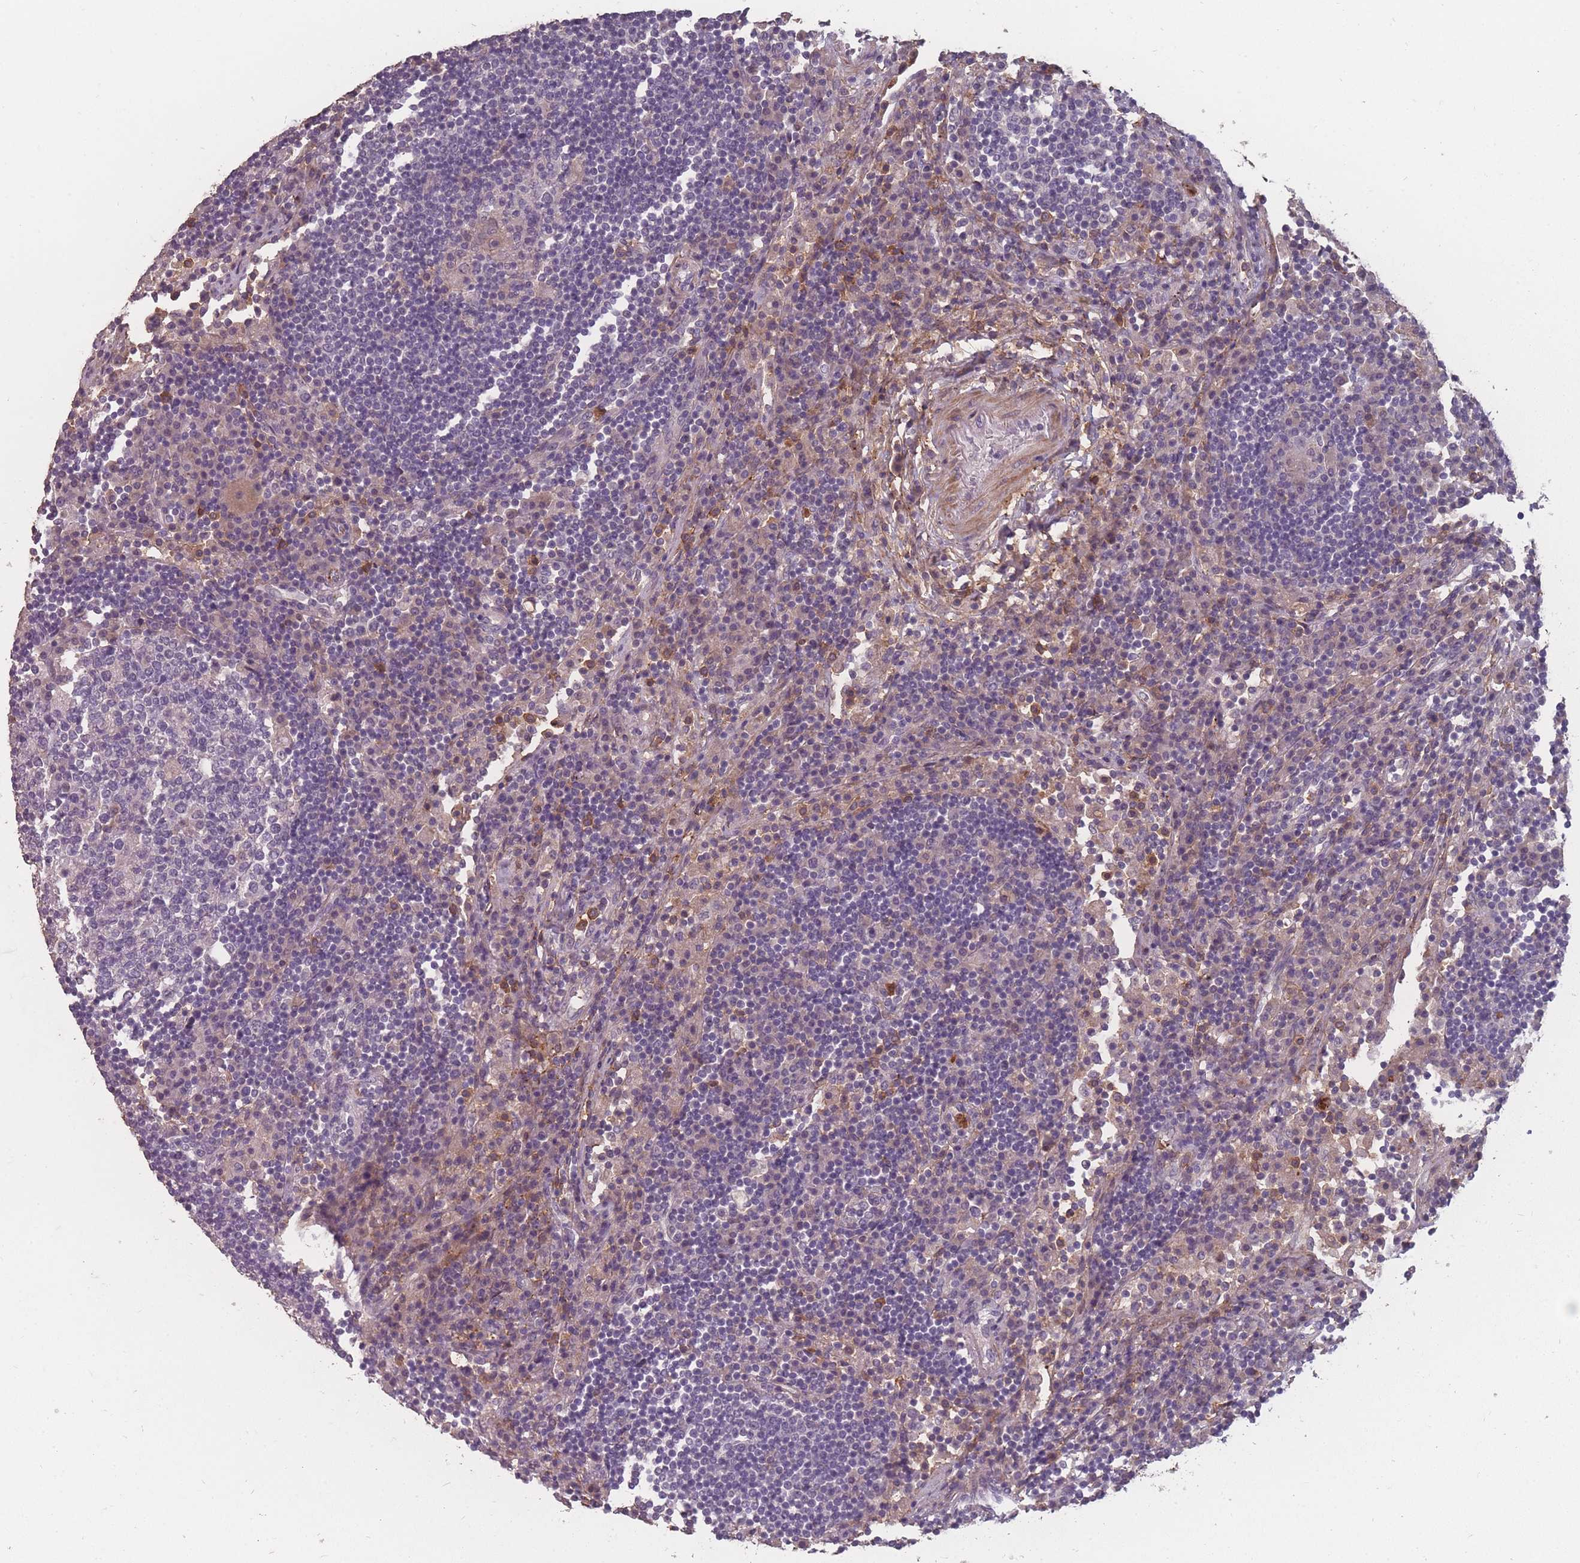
{"staining": {"intensity": "negative", "quantity": "none", "location": "none"}, "tissue": "lymph node", "cell_type": "Germinal center cells", "image_type": "normal", "snomed": [{"axis": "morphology", "description": "Normal tissue, NOS"}, {"axis": "topography", "description": "Lymph node"}], "caption": "High magnification brightfield microscopy of benign lymph node stained with DAB (3,3'-diaminobenzidine) (brown) and counterstained with hematoxylin (blue): germinal center cells show no significant expression.", "gene": "BST1", "patient": {"sex": "female", "age": 53}}